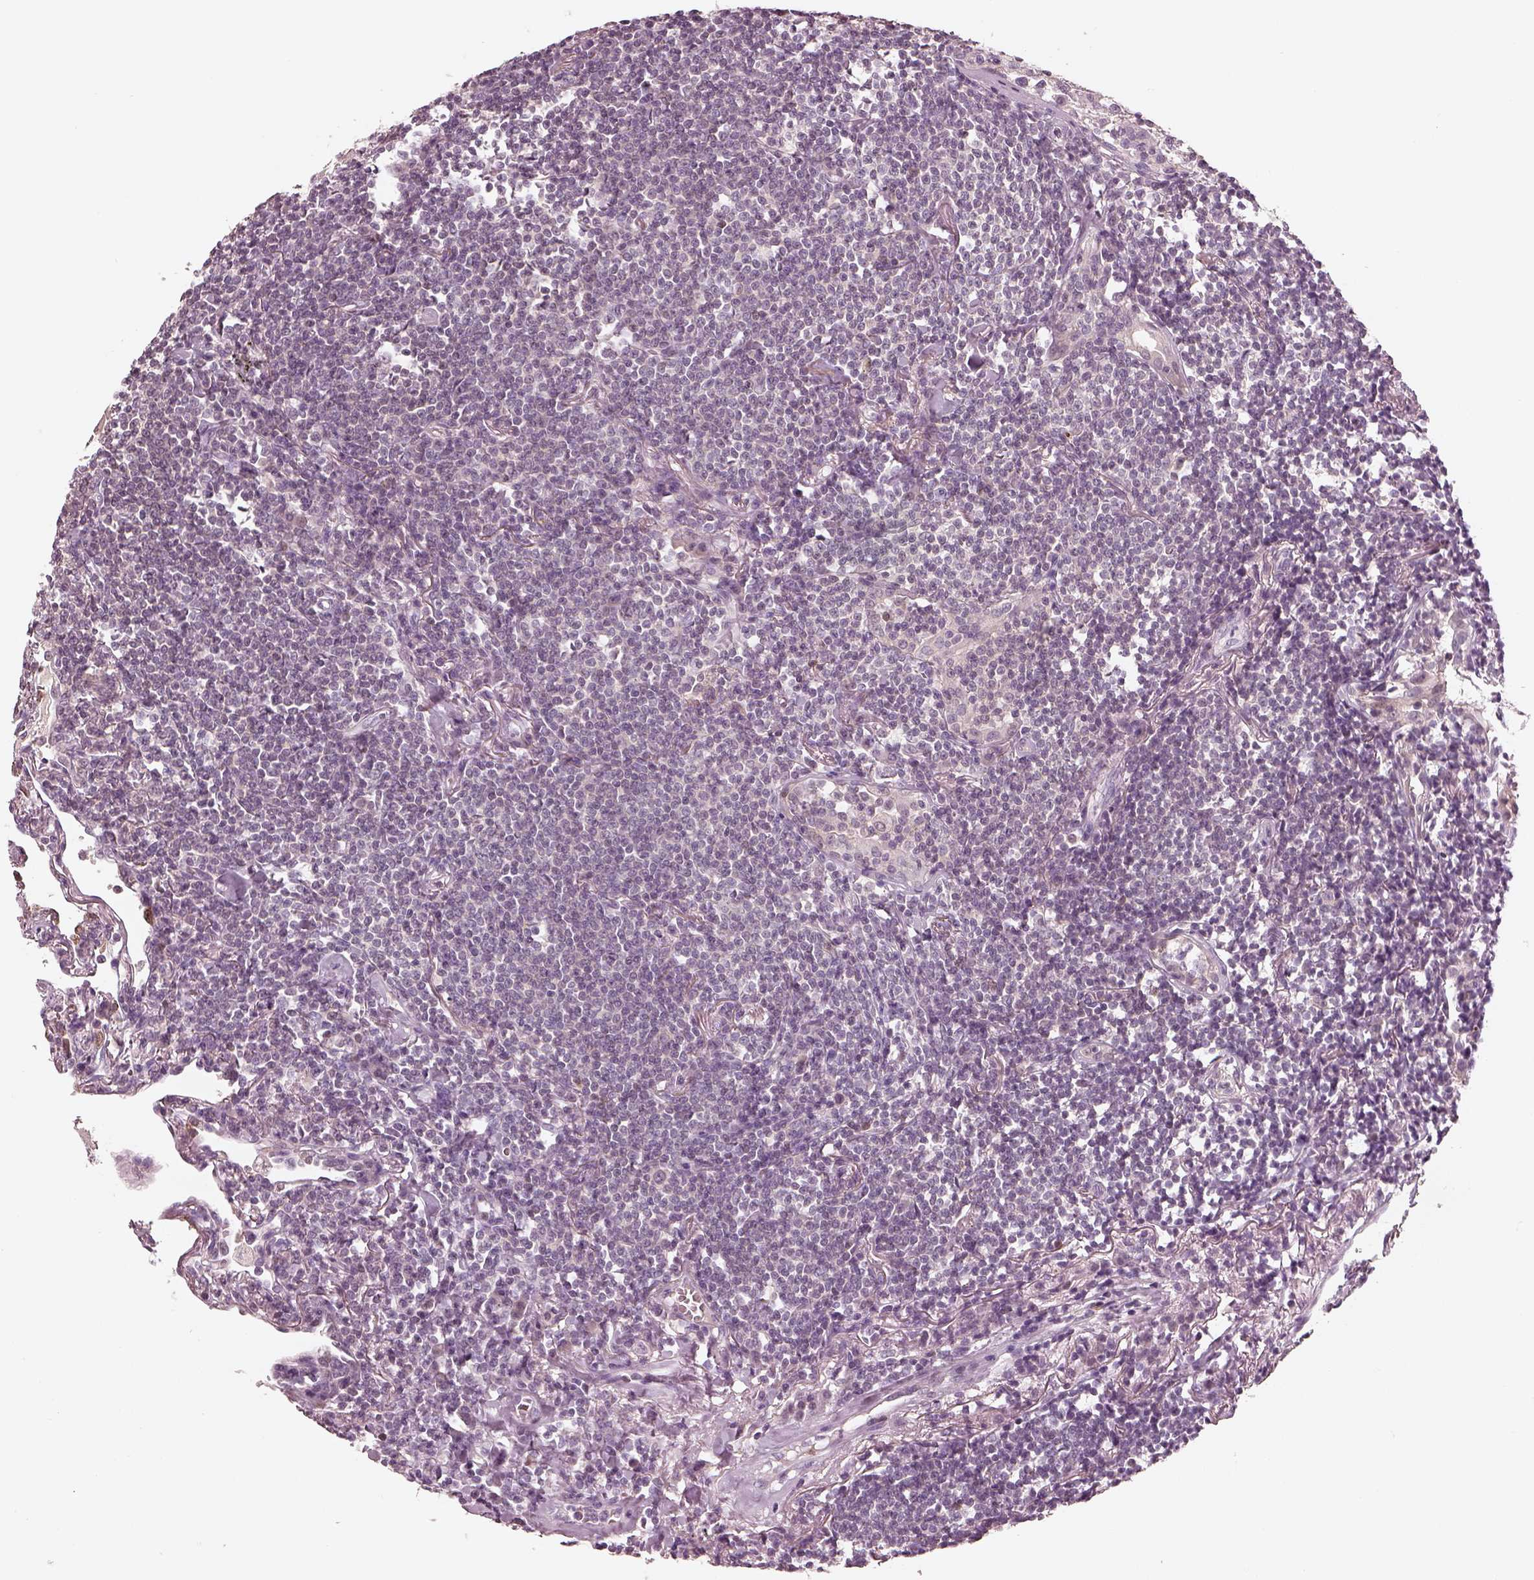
{"staining": {"intensity": "negative", "quantity": "none", "location": "none"}, "tissue": "lymphoma", "cell_type": "Tumor cells", "image_type": "cancer", "snomed": [{"axis": "morphology", "description": "Malignant lymphoma, non-Hodgkin's type, Low grade"}, {"axis": "topography", "description": "Lung"}], "caption": "The immunohistochemistry micrograph has no significant staining in tumor cells of lymphoma tissue.", "gene": "EGR4", "patient": {"sex": "female", "age": 71}}